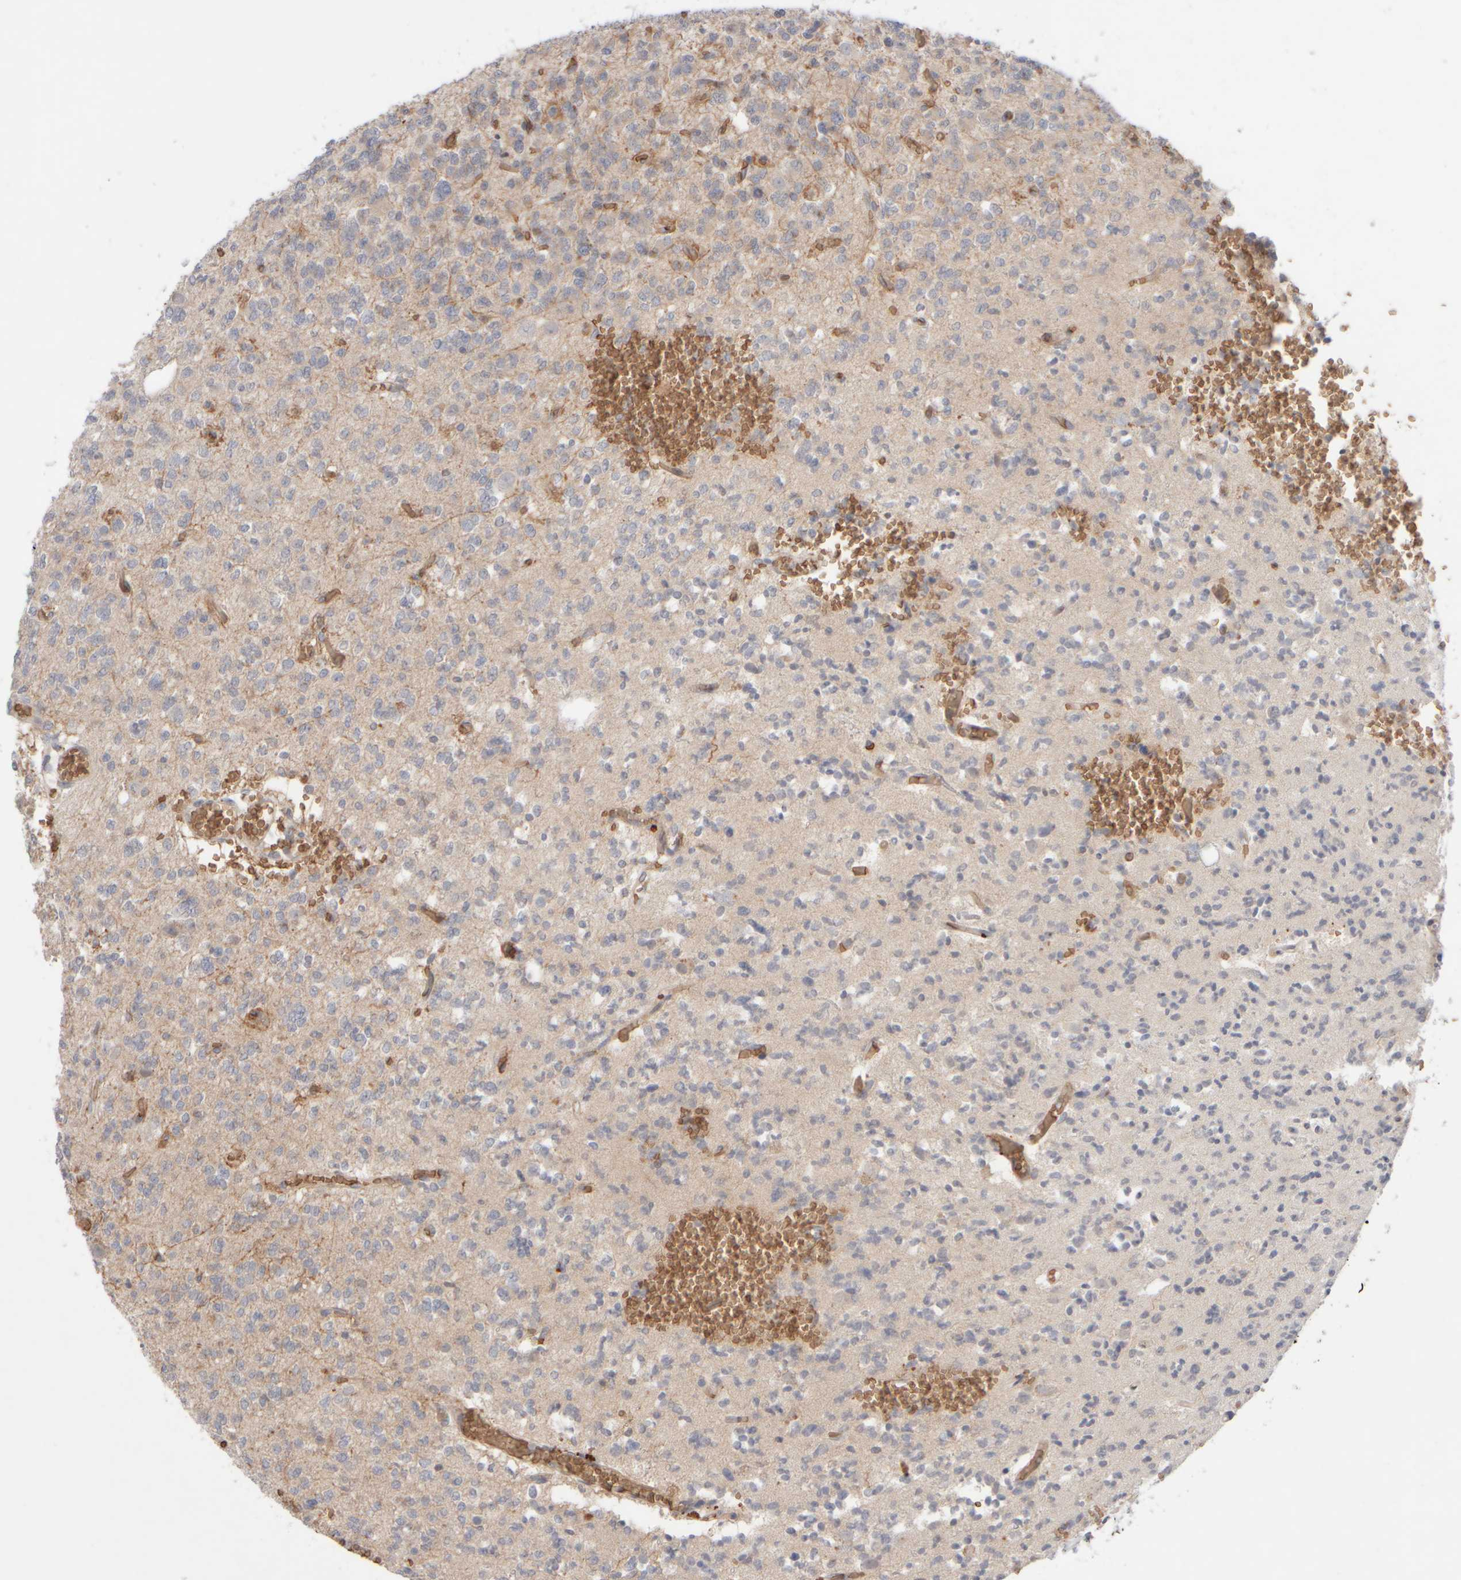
{"staining": {"intensity": "negative", "quantity": "none", "location": "none"}, "tissue": "glioma", "cell_type": "Tumor cells", "image_type": "cancer", "snomed": [{"axis": "morphology", "description": "Glioma, malignant, Low grade"}, {"axis": "topography", "description": "Brain"}], "caption": "A high-resolution image shows immunohistochemistry staining of glioma, which exhibits no significant positivity in tumor cells. The staining is performed using DAB brown chromogen with nuclei counter-stained in using hematoxylin.", "gene": "MST1", "patient": {"sex": "male", "age": 38}}